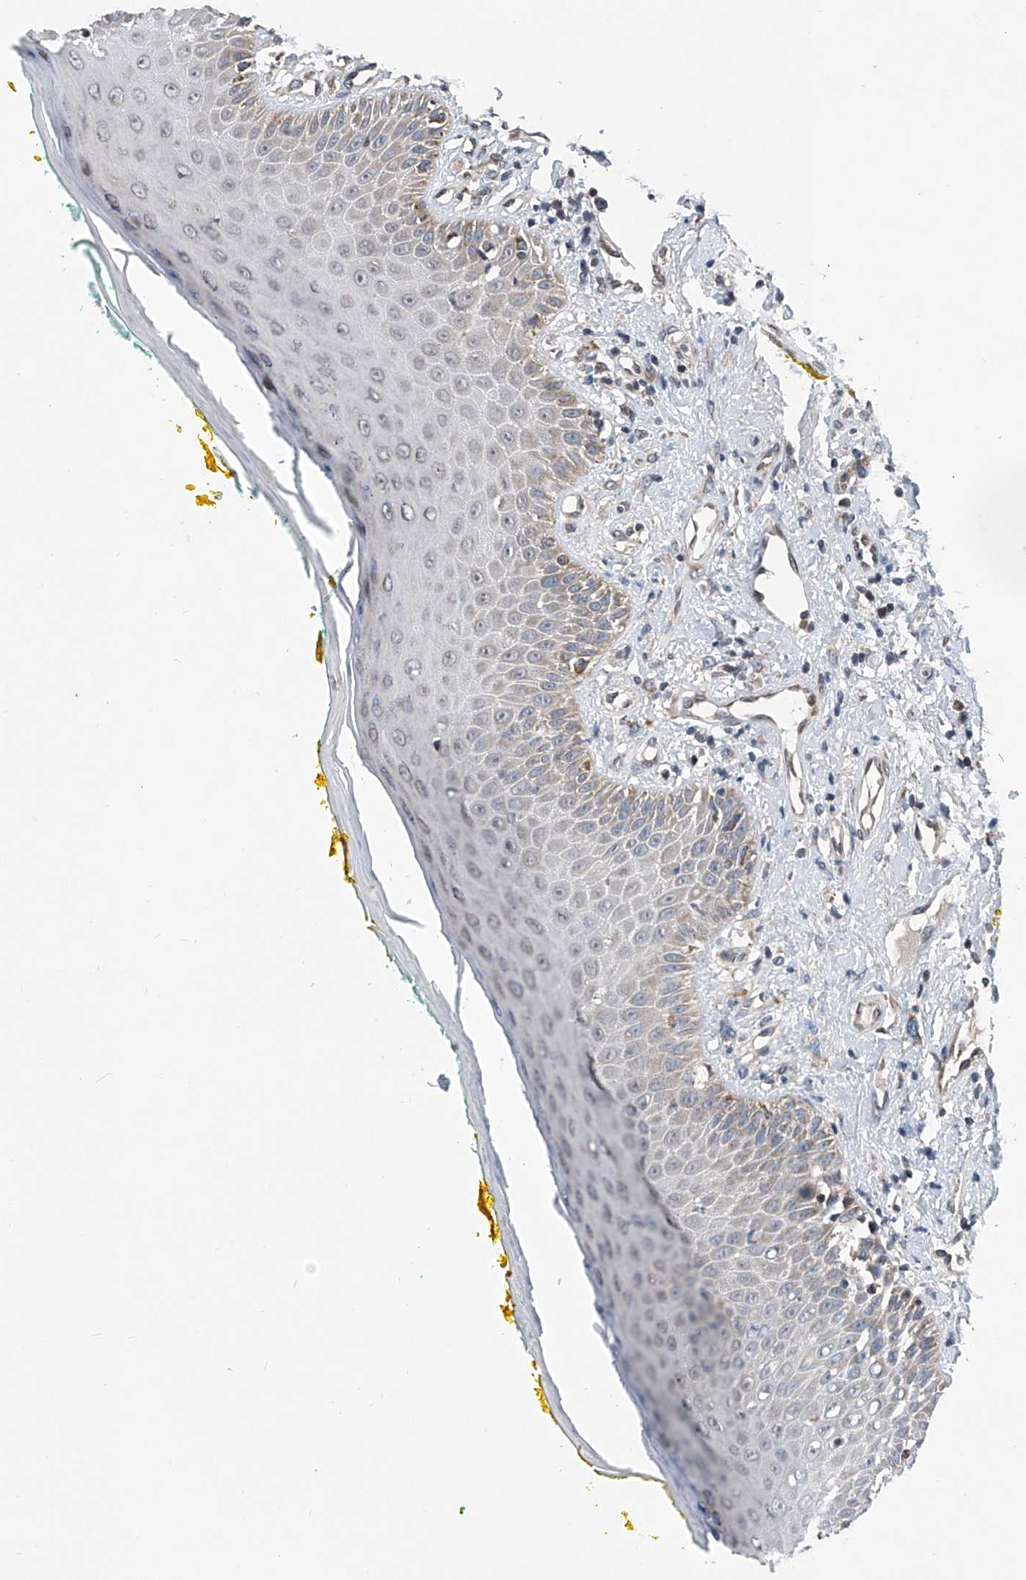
{"staining": {"intensity": "moderate", "quantity": "25%-75%", "location": "cytoplasmic/membranous"}, "tissue": "oral mucosa", "cell_type": "Squamous epithelial cells", "image_type": "normal", "snomed": [{"axis": "morphology", "description": "Normal tissue, NOS"}, {"axis": "topography", "description": "Oral tissue"}], "caption": "Protein positivity by IHC displays moderate cytoplasmic/membranous staining in approximately 25%-75% of squamous epithelial cells in unremarkable oral mucosa.", "gene": "BCKDHB", "patient": {"sex": "female", "age": 70}}